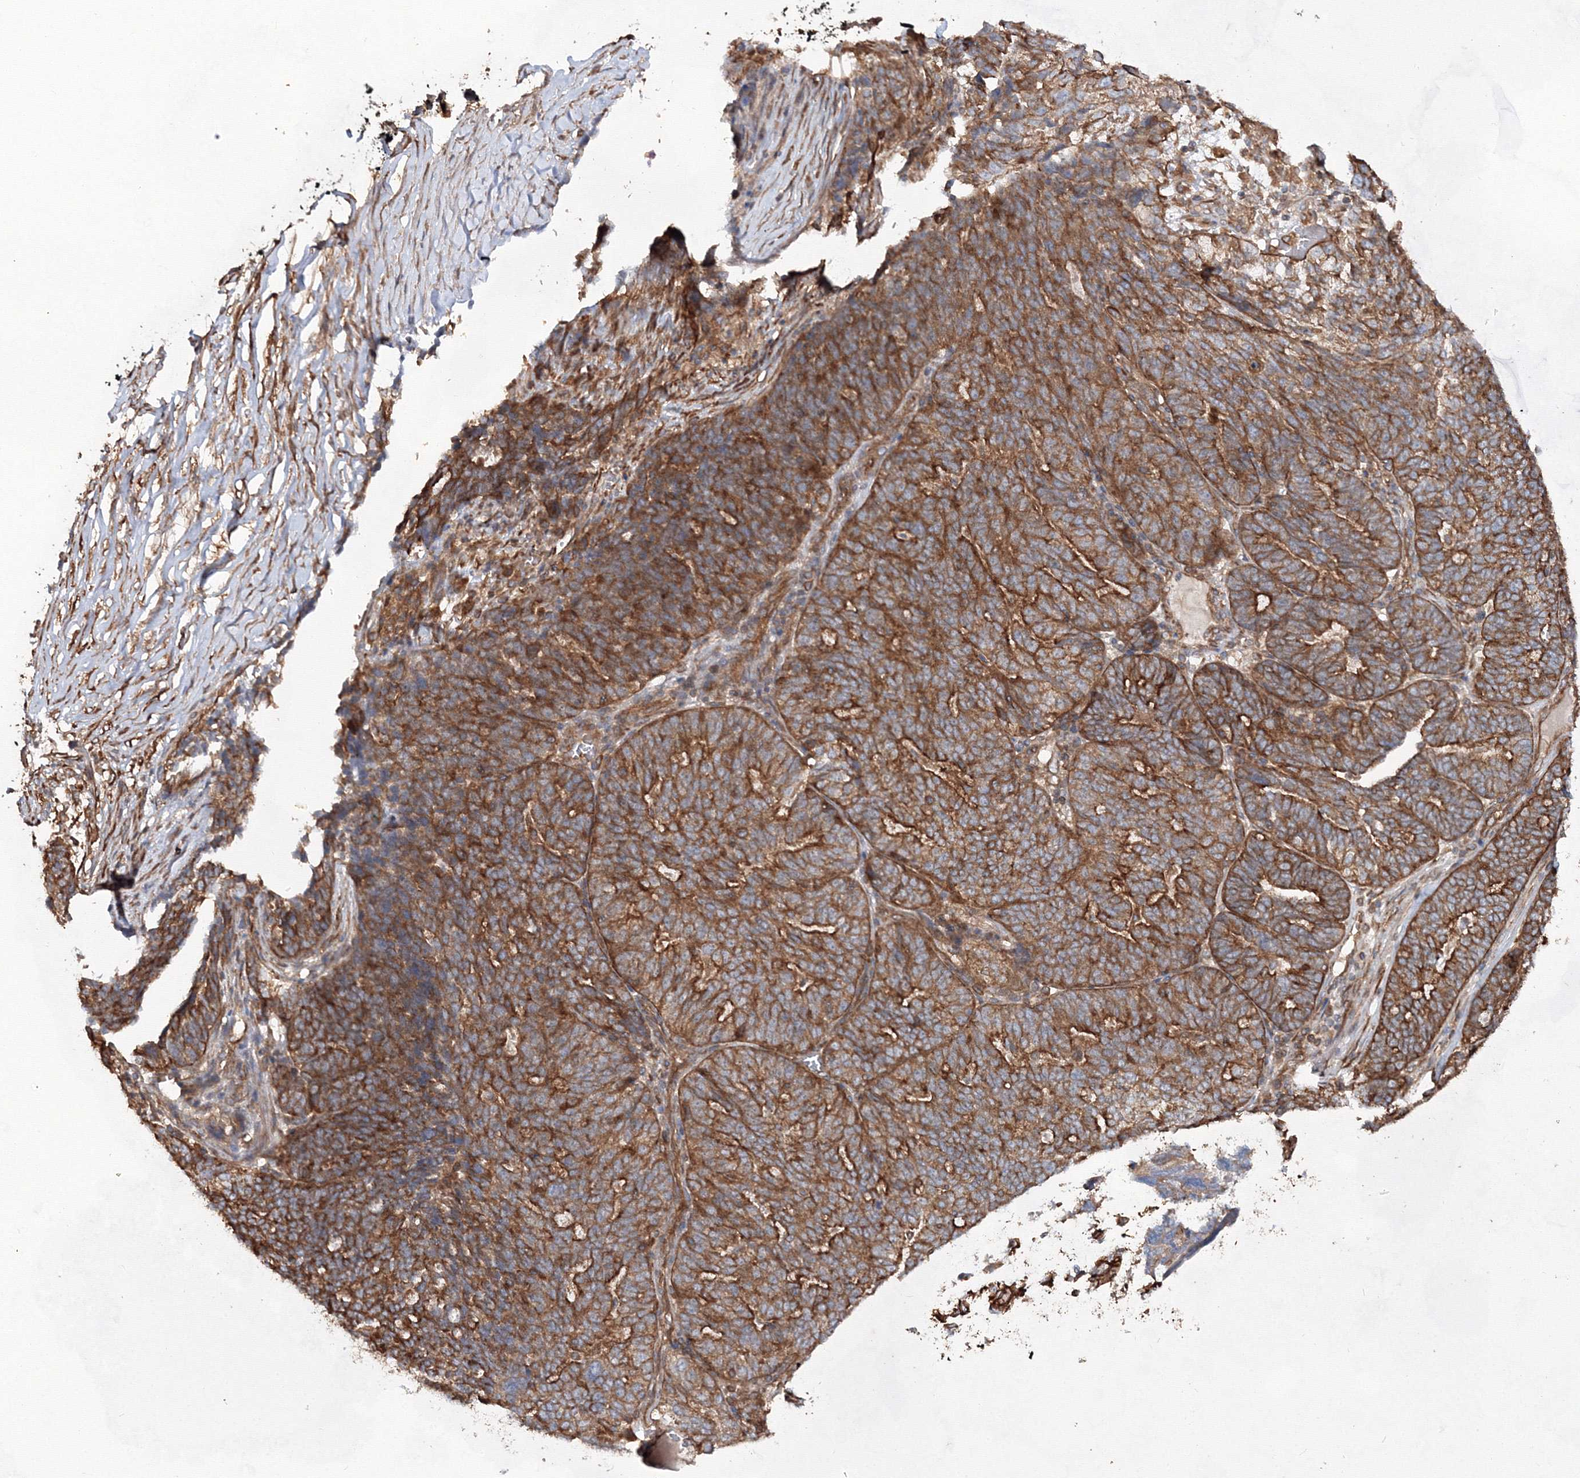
{"staining": {"intensity": "strong", "quantity": ">75%", "location": "cytoplasmic/membranous"}, "tissue": "ovarian cancer", "cell_type": "Tumor cells", "image_type": "cancer", "snomed": [{"axis": "morphology", "description": "Cystadenocarcinoma, serous, NOS"}, {"axis": "topography", "description": "Ovary"}], "caption": "IHC (DAB (3,3'-diaminobenzidine)) staining of ovarian cancer (serous cystadenocarcinoma) displays strong cytoplasmic/membranous protein positivity in approximately >75% of tumor cells.", "gene": "EXOC6", "patient": {"sex": "female", "age": 59}}